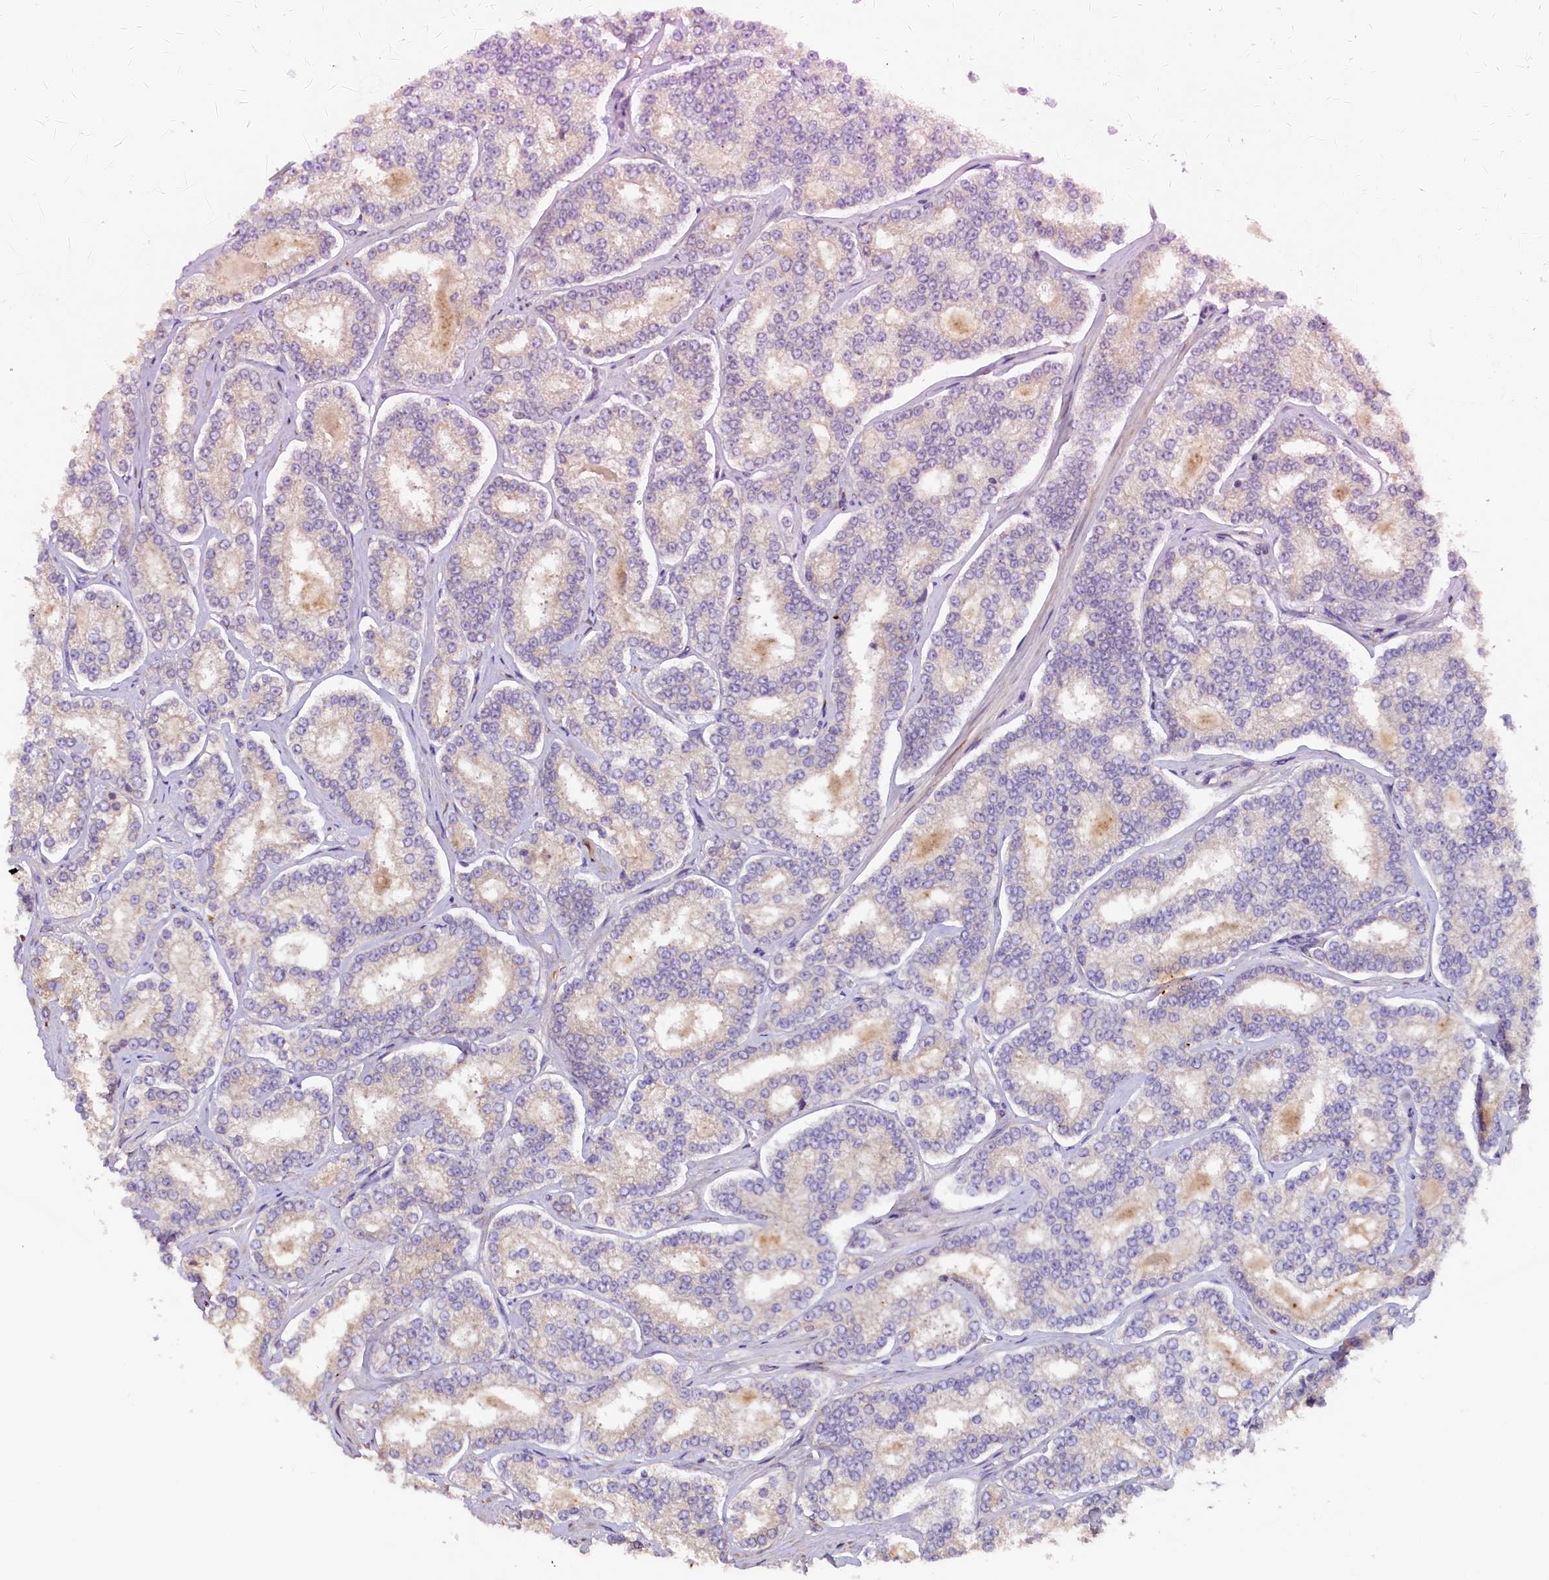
{"staining": {"intensity": "weak", "quantity": "<25%", "location": "cytoplasmic/membranous"}, "tissue": "prostate cancer", "cell_type": "Tumor cells", "image_type": "cancer", "snomed": [{"axis": "morphology", "description": "Normal tissue, NOS"}, {"axis": "morphology", "description": "Adenocarcinoma, High grade"}, {"axis": "topography", "description": "Prostate"}], "caption": "This is an immunohistochemistry (IHC) micrograph of human adenocarcinoma (high-grade) (prostate). There is no staining in tumor cells.", "gene": "SSC5D", "patient": {"sex": "male", "age": 83}}